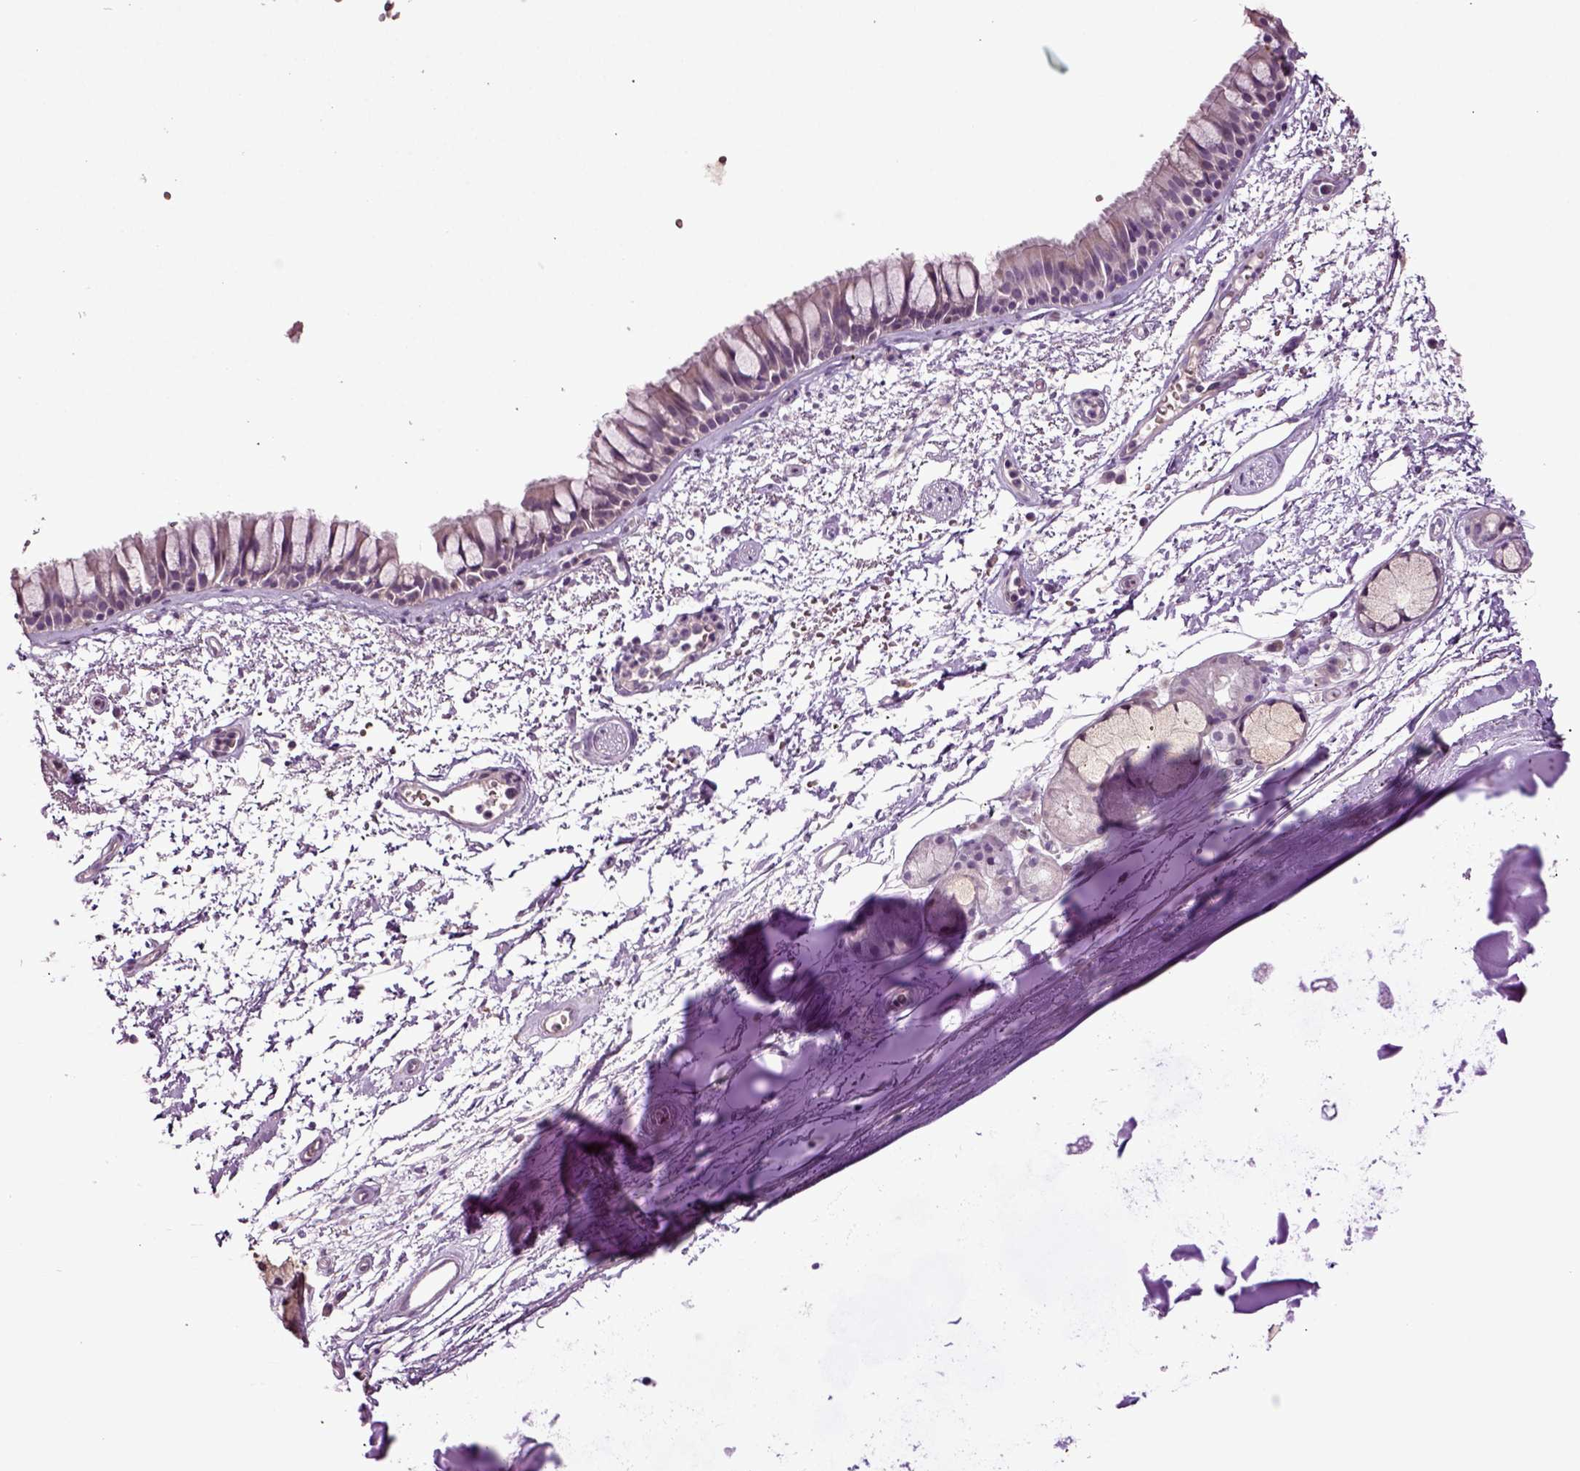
{"staining": {"intensity": "negative", "quantity": "none", "location": "none"}, "tissue": "bronchus", "cell_type": "Respiratory epithelial cells", "image_type": "normal", "snomed": [{"axis": "morphology", "description": "Normal tissue, NOS"}, {"axis": "topography", "description": "Cartilage tissue"}, {"axis": "topography", "description": "Bronchus"}], "caption": "Respiratory epithelial cells are negative for protein expression in normal human bronchus. Brightfield microscopy of IHC stained with DAB (brown) and hematoxylin (blue), captured at high magnification.", "gene": "SLC17A6", "patient": {"sex": "male", "age": 66}}